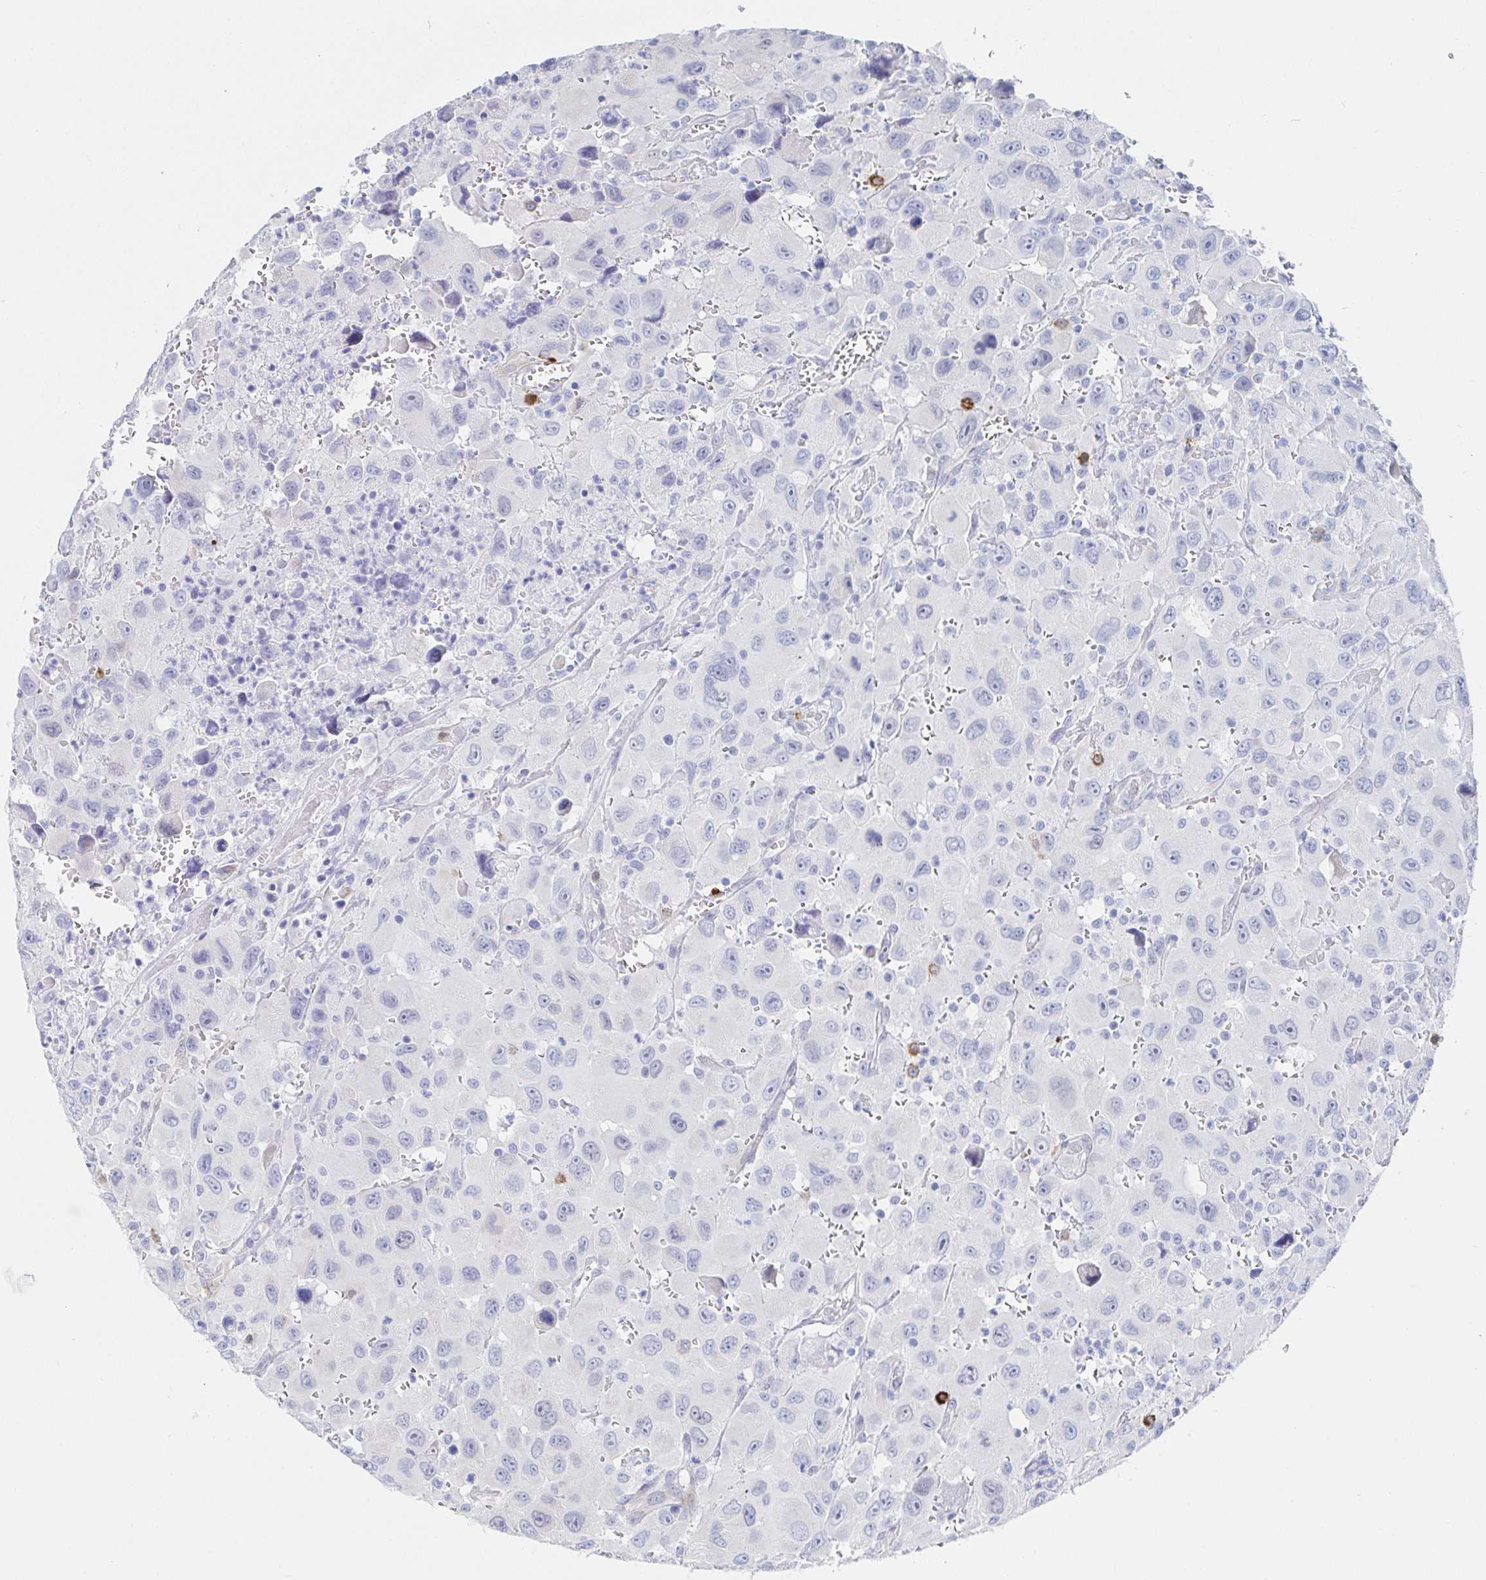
{"staining": {"intensity": "negative", "quantity": "none", "location": "none"}, "tissue": "head and neck cancer", "cell_type": "Tumor cells", "image_type": "cancer", "snomed": [{"axis": "morphology", "description": "Squamous cell carcinoma, NOS"}, {"axis": "morphology", "description": "Squamous cell carcinoma, metastatic, NOS"}, {"axis": "topography", "description": "Oral tissue"}, {"axis": "topography", "description": "Head-Neck"}], "caption": "Human metastatic squamous cell carcinoma (head and neck) stained for a protein using immunohistochemistry (IHC) exhibits no positivity in tumor cells.", "gene": "PACSIN1", "patient": {"sex": "female", "age": 85}}